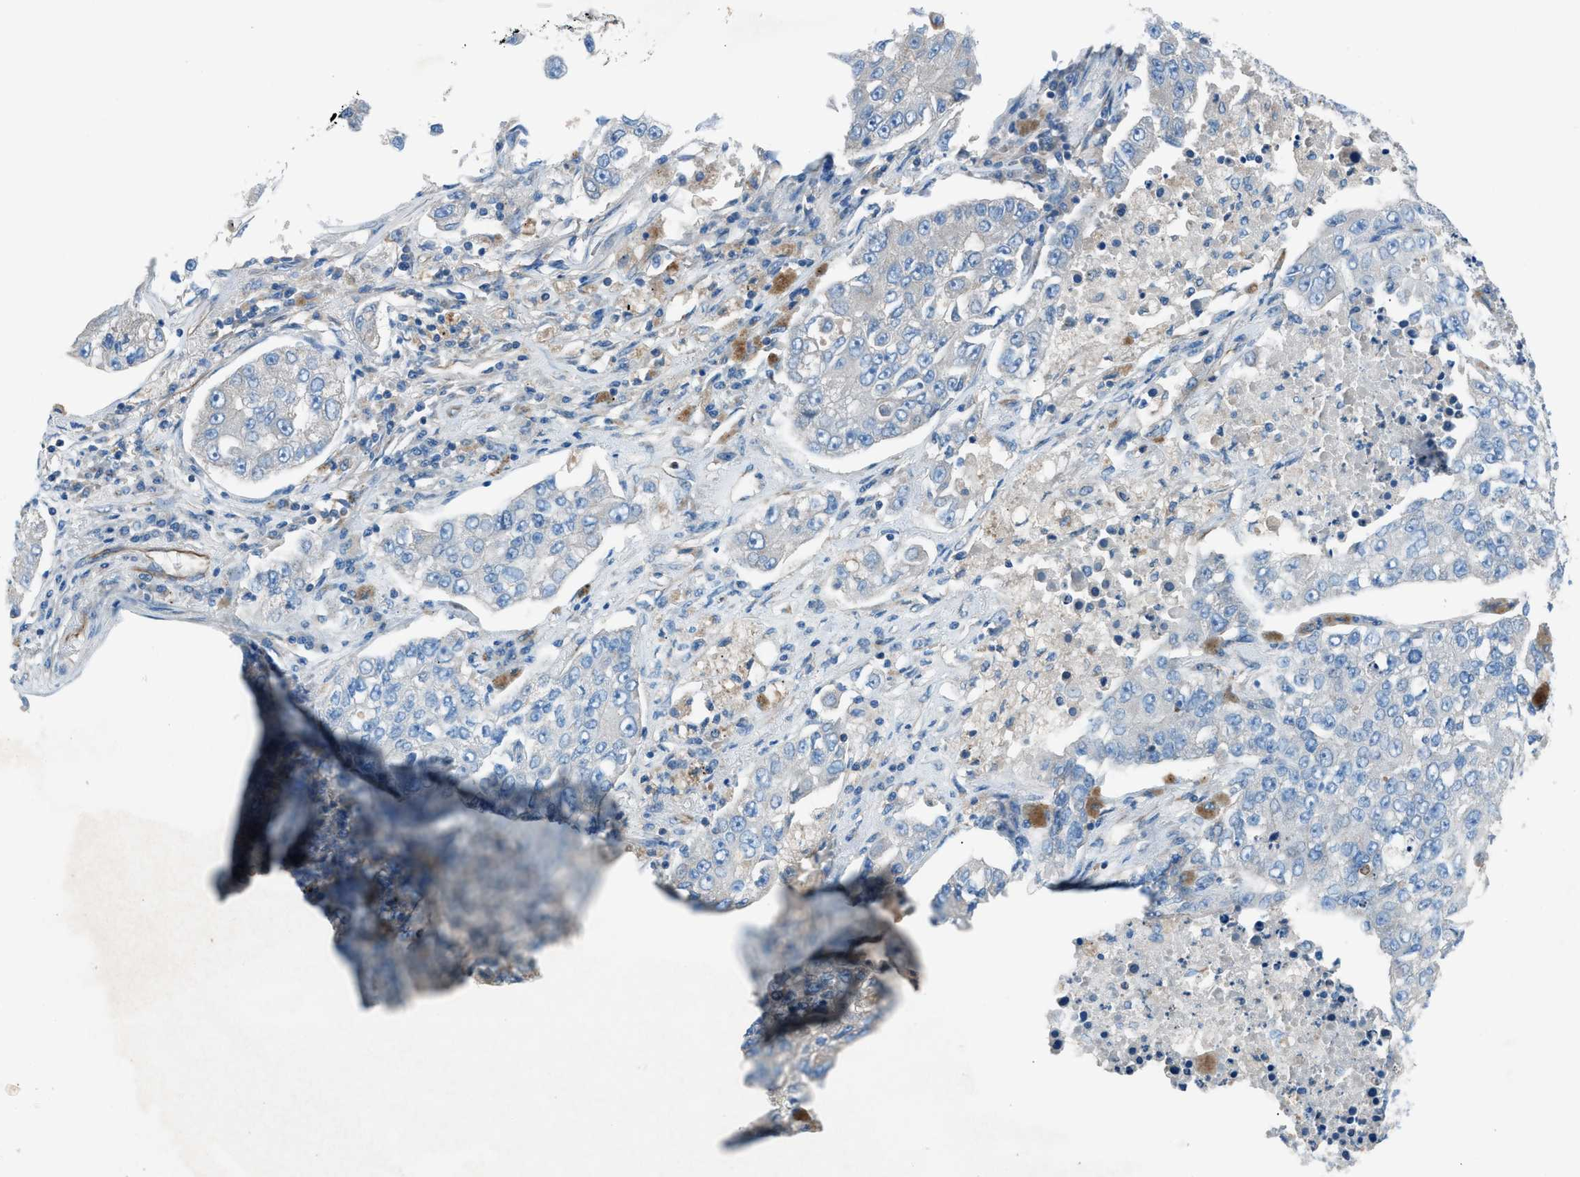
{"staining": {"intensity": "negative", "quantity": "none", "location": "none"}, "tissue": "lung cancer", "cell_type": "Tumor cells", "image_type": "cancer", "snomed": [{"axis": "morphology", "description": "Adenocarcinoma, NOS"}, {"axis": "topography", "description": "Lung"}], "caption": "IHC photomicrograph of human lung cancer (adenocarcinoma) stained for a protein (brown), which displays no staining in tumor cells.", "gene": "CABP7", "patient": {"sex": "male", "age": 49}}